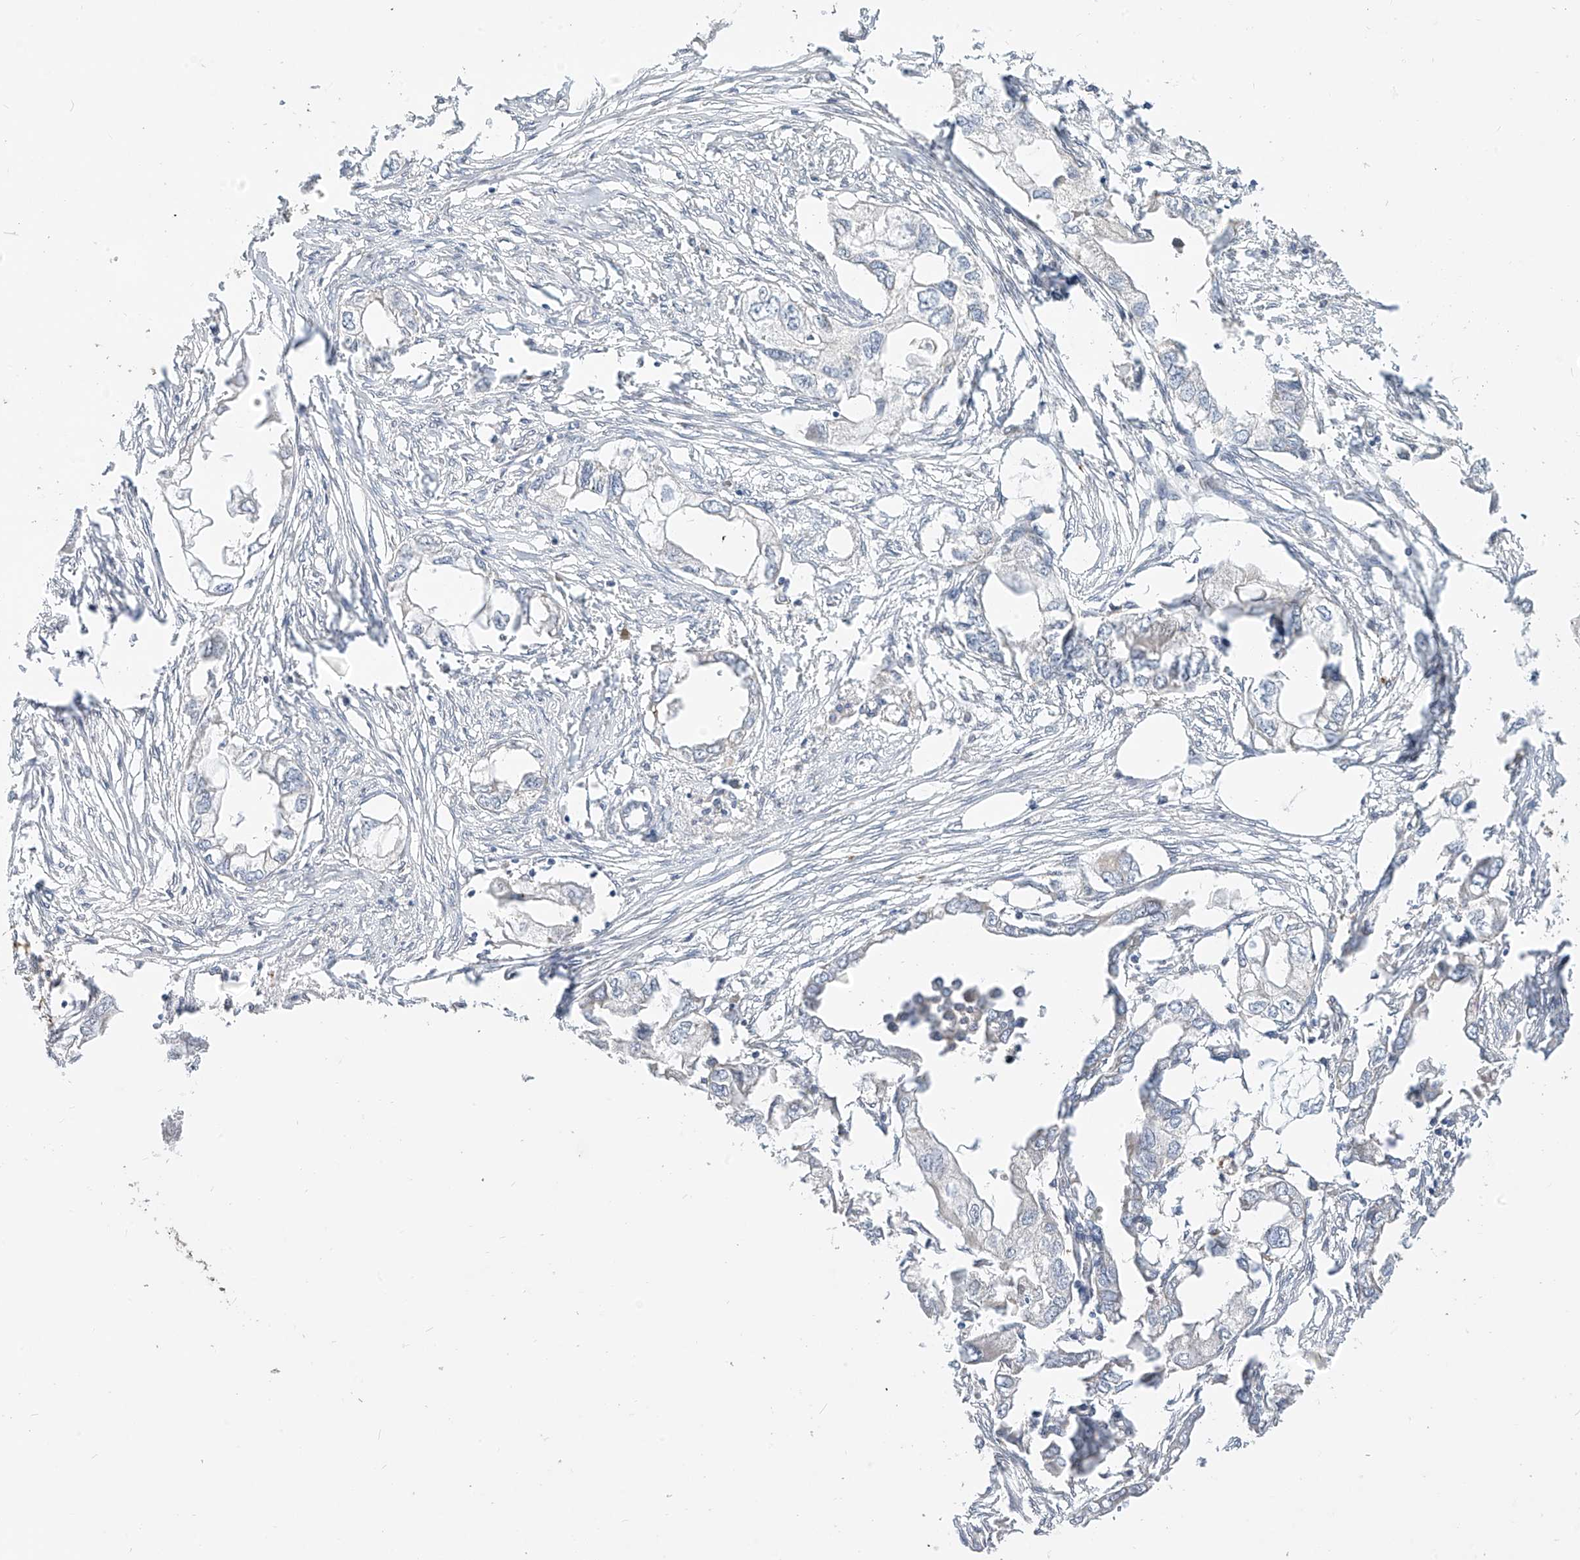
{"staining": {"intensity": "negative", "quantity": "none", "location": "none"}, "tissue": "endometrial cancer", "cell_type": "Tumor cells", "image_type": "cancer", "snomed": [{"axis": "morphology", "description": "Adenocarcinoma, NOS"}, {"axis": "morphology", "description": "Adenocarcinoma, metastatic, NOS"}, {"axis": "topography", "description": "Adipose tissue"}, {"axis": "topography", "description": "Endometrium"}], "caption": "Immunohistochemistry (IHC) image of human endometrial cancer (metastatic adenocarcinoma) stained for a protein (brown), which displays no staining in tumor cells.", "gene": "MRTFA", "patient": {"sex": "female", "age": 67}}